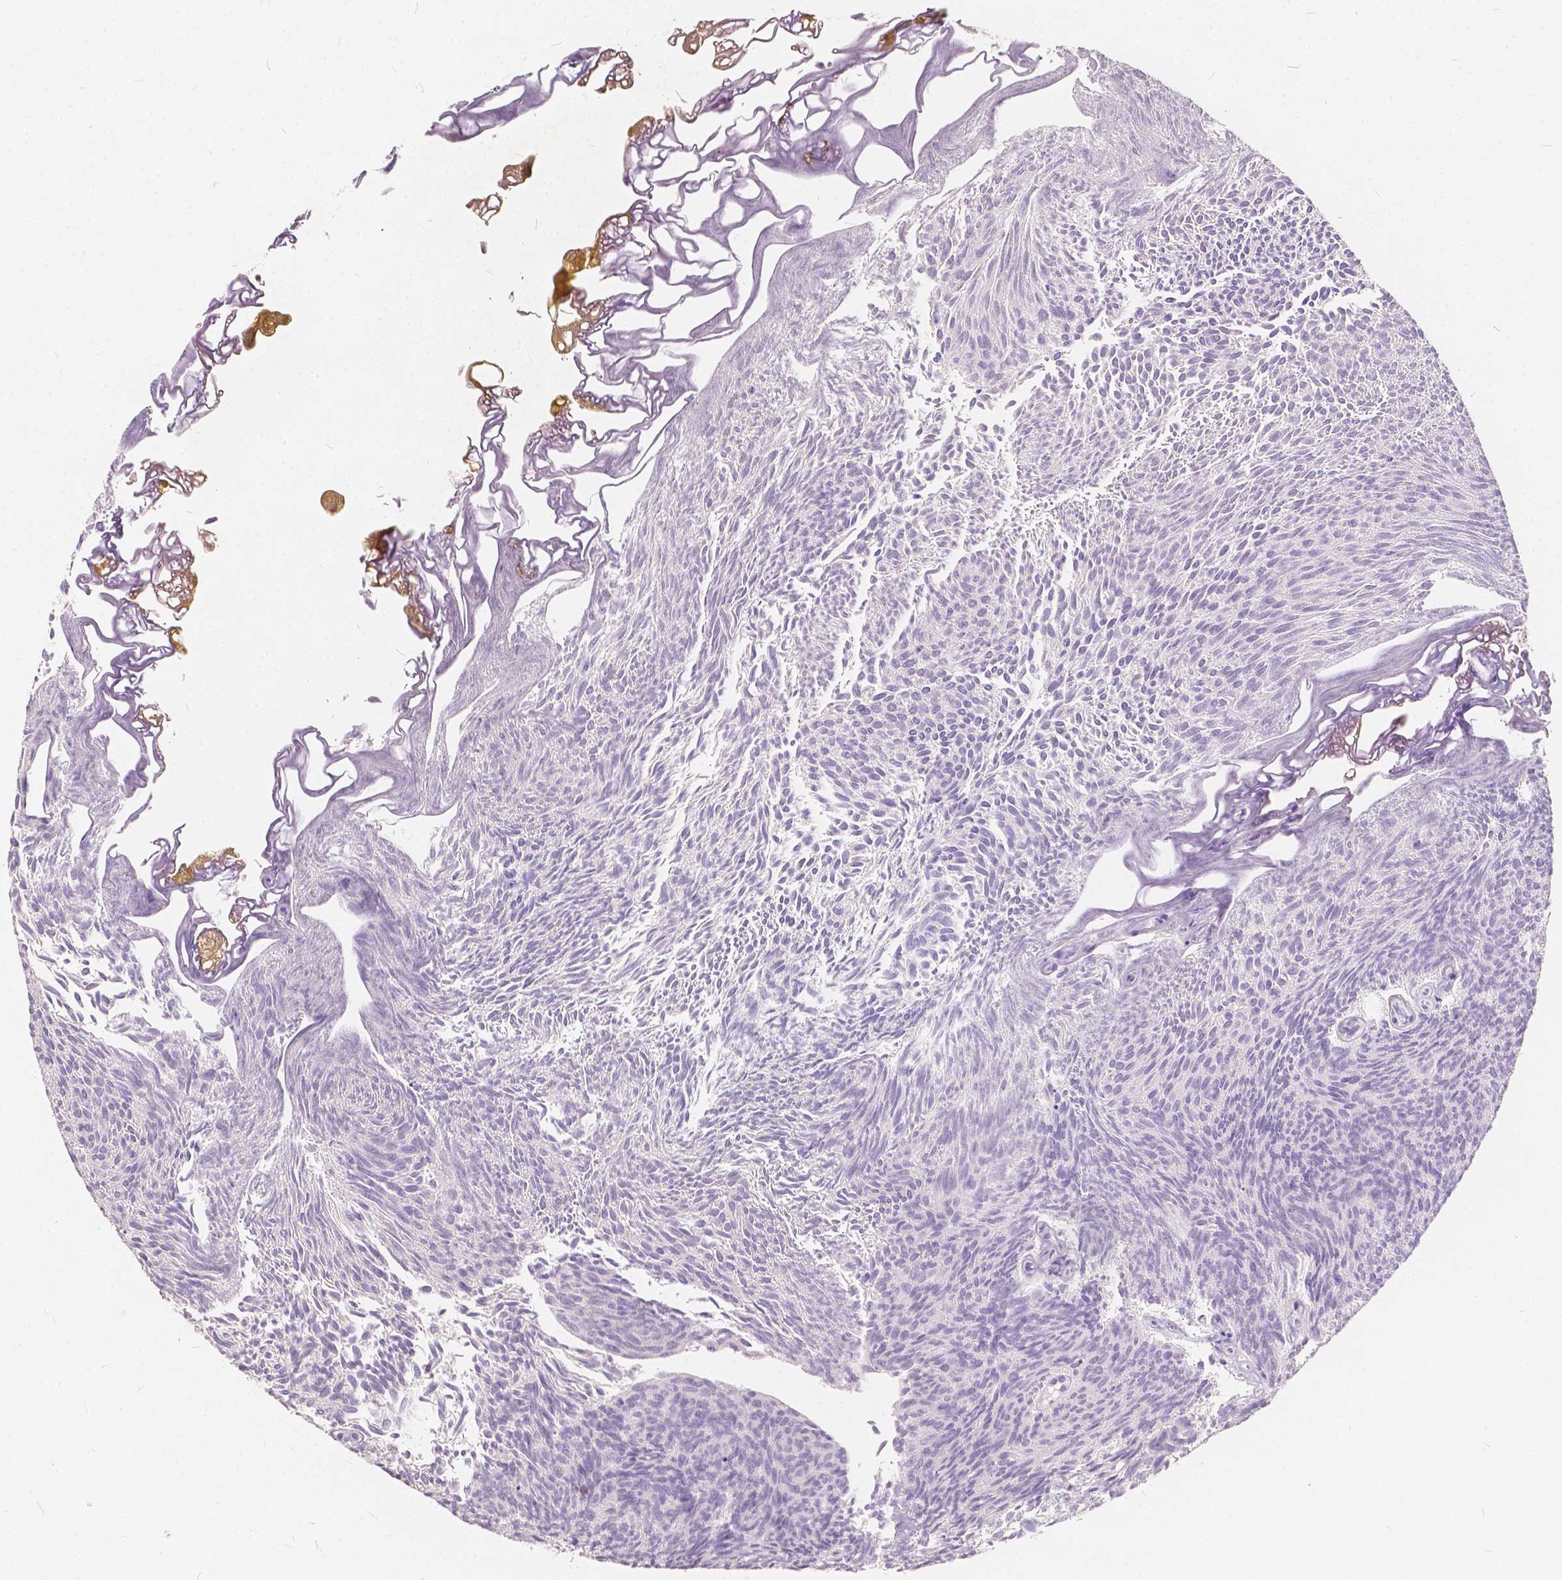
{"staining": {"intensity": "negative", "quantity": "none", "location": "none"}, "tissue": "urothelial cancer", "cell_type": "Tumor cells", "image_type": "cancer", "snomed": [{"axis": "morphology", "description": "Urothelial carcinoma, Low grade"}, {"axis": "topography", "description": "Urinary bladder"}], "caption": "Tumor cells show no significant protein expression in urothelial carcinoma (low-grade).", "gene": "SLC7A8", "patient": {"sex": "male", "age": 77}}